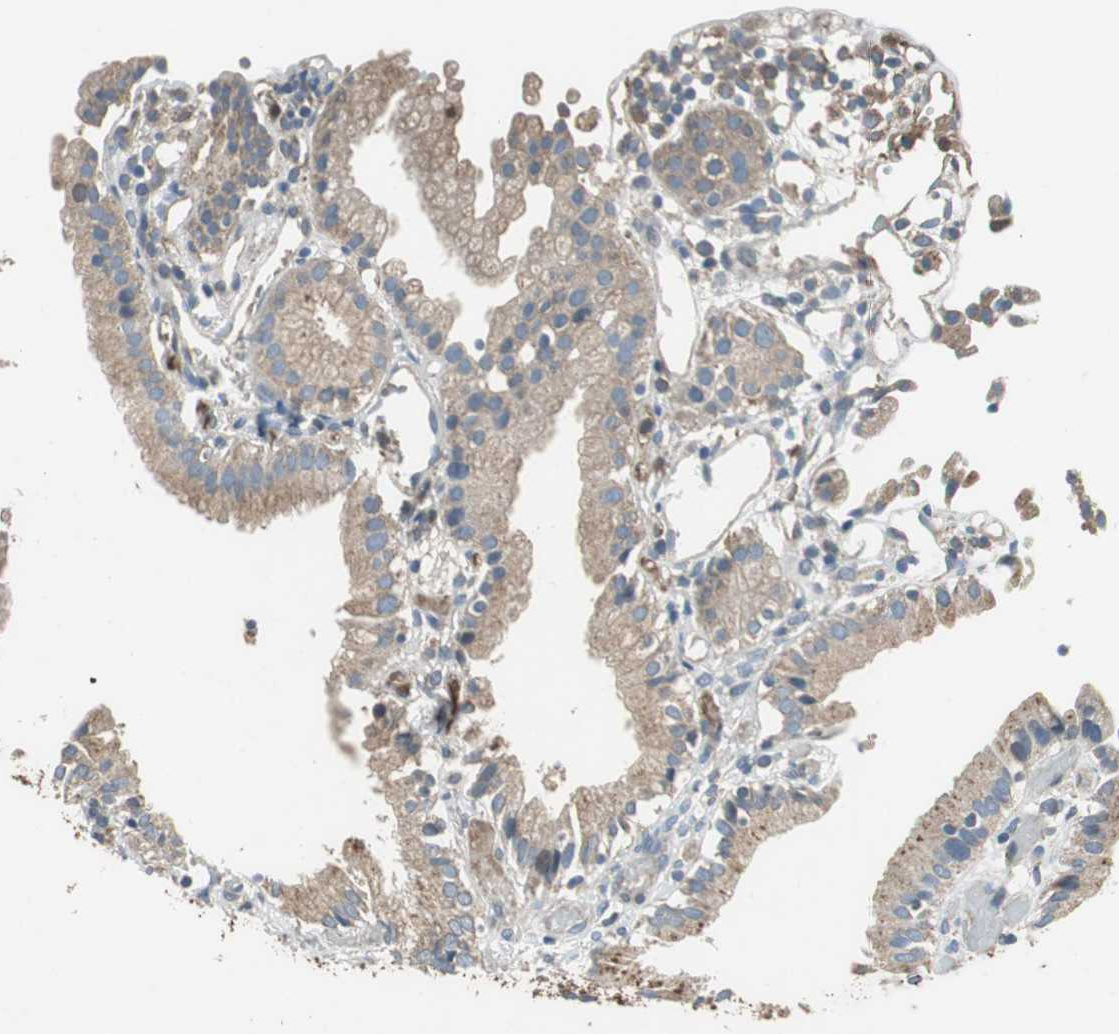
{"staining": {"intensity": "moderate", "quantity": ">75%", "location": "cytoplasmic/membranous"}, "tissue": "gallbladder", "cell_type": "Glandular cells", "image_type": "normal", "snomed": [{"axis": "morphology", "description": "Normal tissue, NOS"}, {"axis": "topography", "description": "Gallbladder"}], "caption": "Protein staining of normal gallbladder exhibits moderate cytoplasmic/membranous expression in approximately >75% of glandular cells. (Brightfield microscopy of DAB IHC at high magnification).", "gene": "PI4KB", "patient": {"sex": "male", "age": 65}}